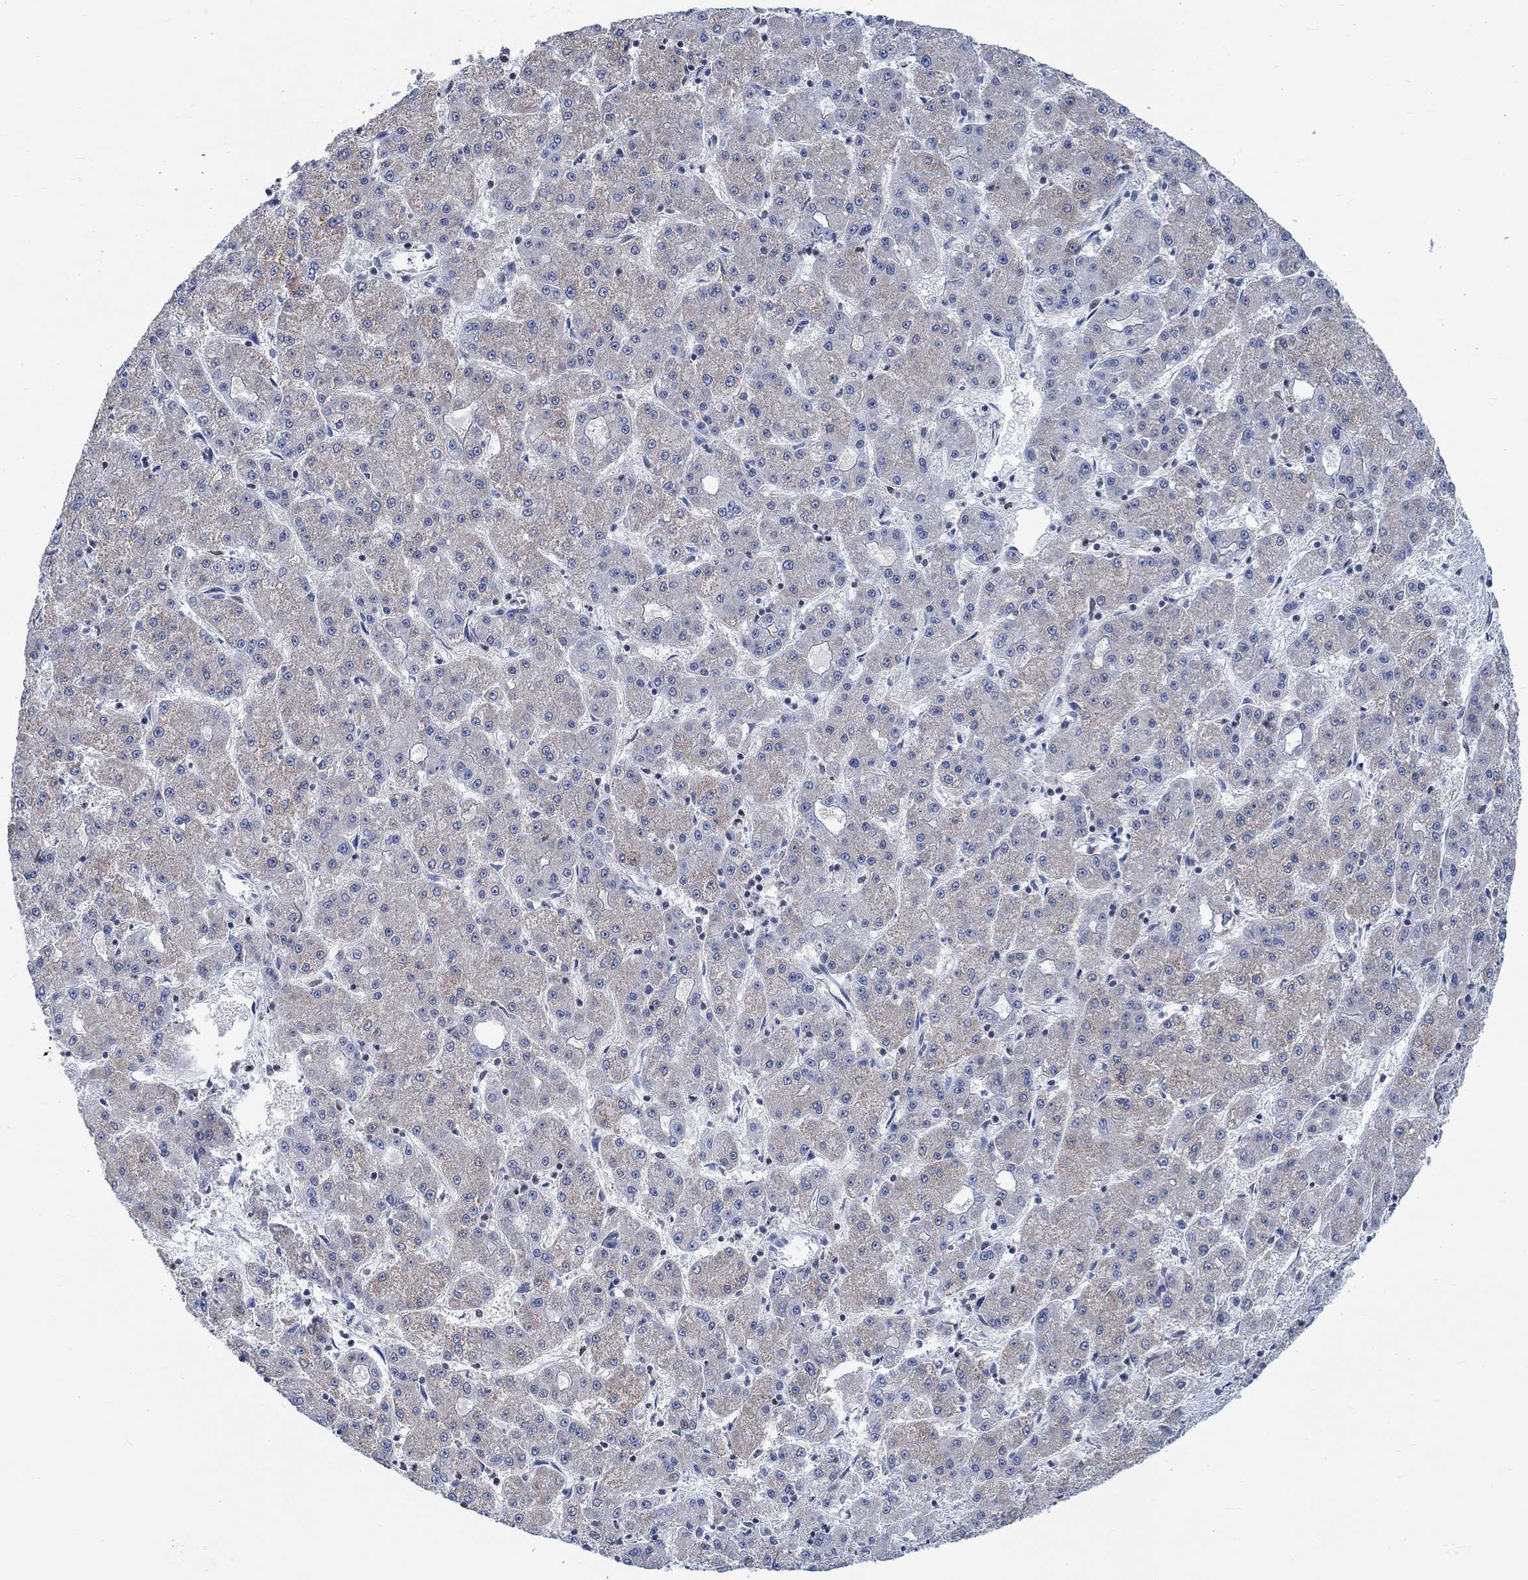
{"staining": {"intensity": "negative", "quantity": "none", "location": "none"}, "tissue": "liver cancer", "cell_type": "Tumor cells", "image_type": "cancer", "snomed": [{"axis": "morphology", "description": "Carcinoma, Hepatocellular, NOS"}, {"axis": "topography", "description": "Liver"}], "caption": "DAB (3,3'-diaminobenzidine) immunohistochemical staining of liver hepatocellular carcinoma displays no significant expression in tumor cells. (DAB IHC with hematoxylin counter stain).", "gene": "KCNH8", "patient": {"sex": "male", "age": 73}}